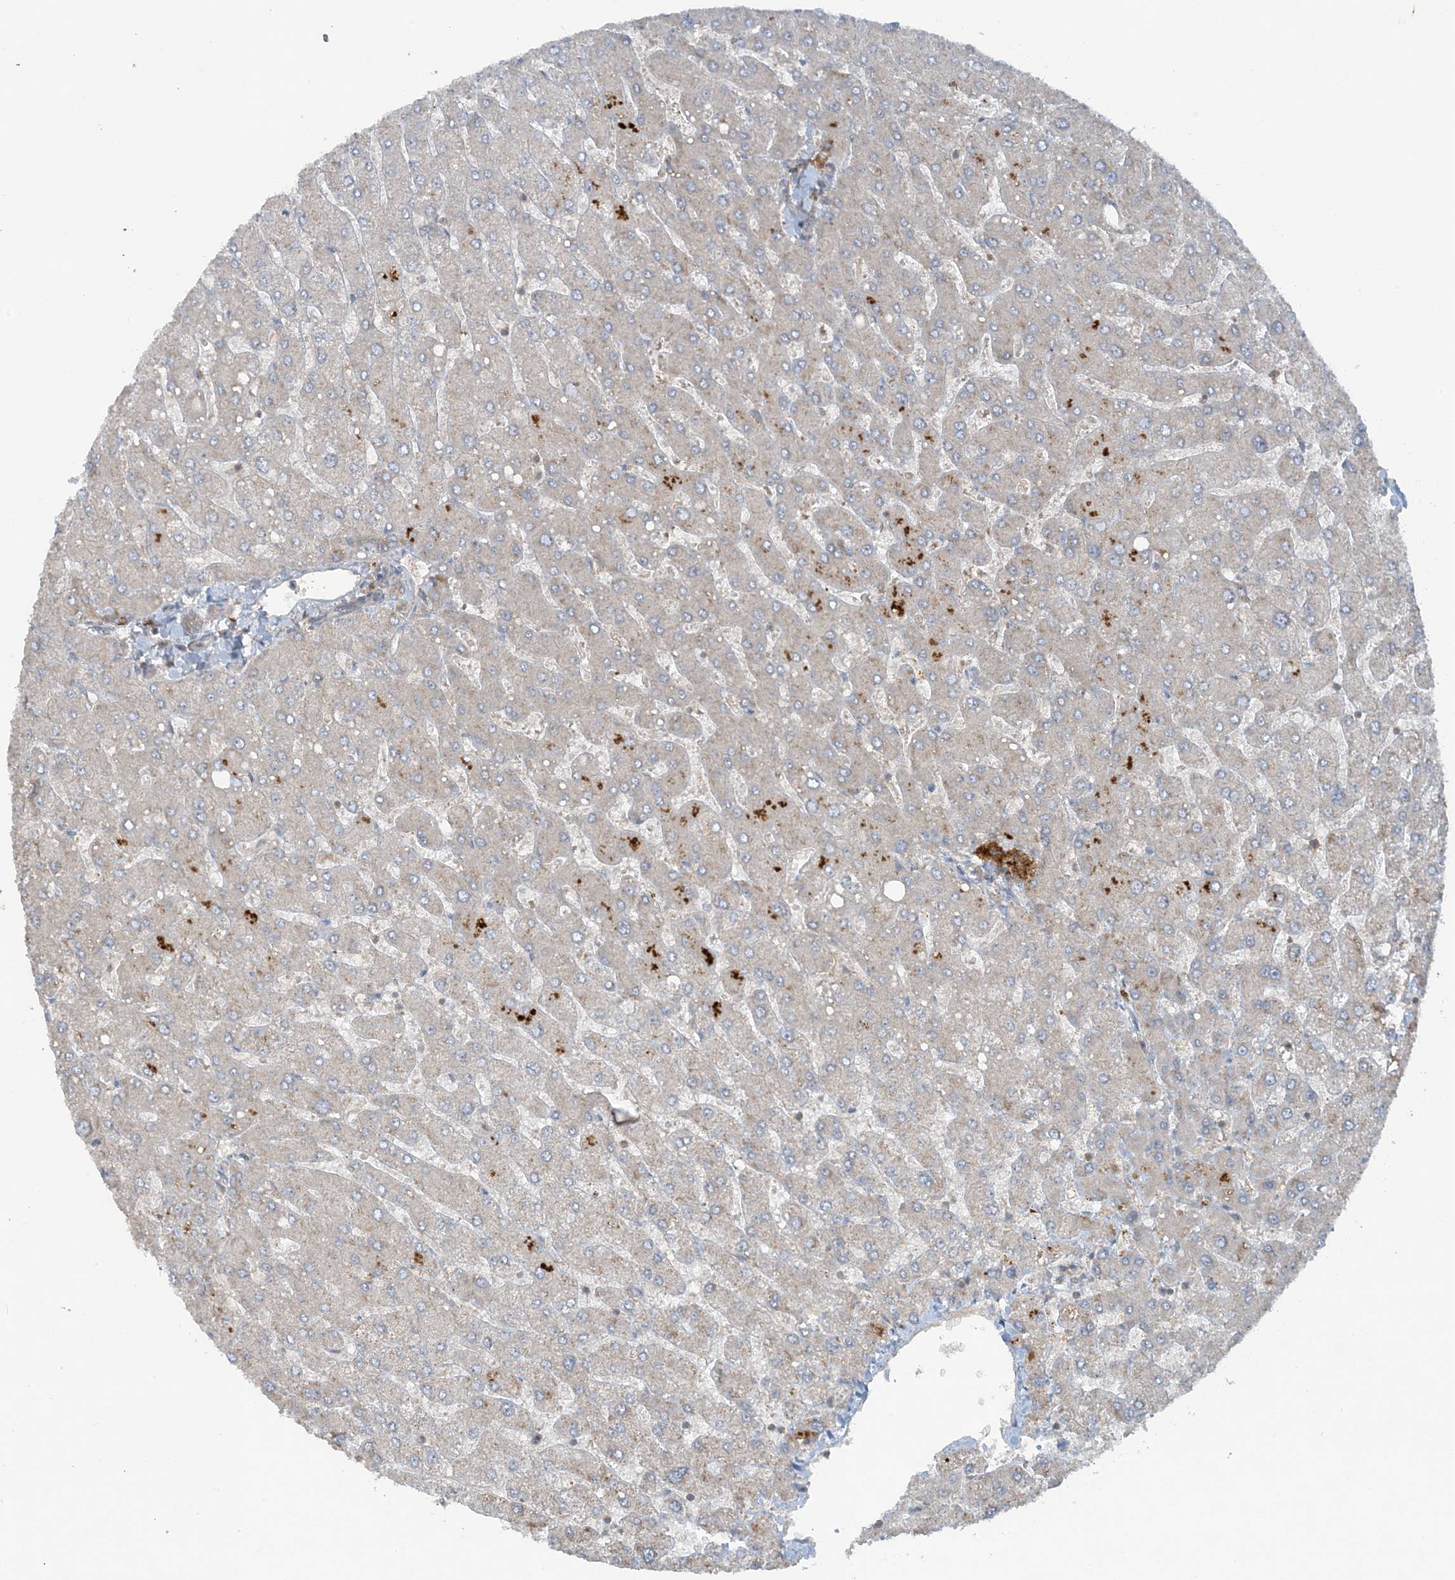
{"staining": {"intensity": "negative", "quantity": "none", "location": "none"}, "tissue": "liver", "cell_type": "Cholangiocytes", "image_type": "normal", "snomed": [{"axis": "morphology", "description": "Normal tissue, NOS"}, {"axis": "topography", "description": "Liver"}], "caption": "There is no significant positivity in cholangiocytes of liver. (Brightfield microscopy of DAB (3,3'-diaminobenzidine) immunohistochemistry (IHC) at high magnification).", "gene": "STAM2", "patient": {"sex": "male", "age": 55}}